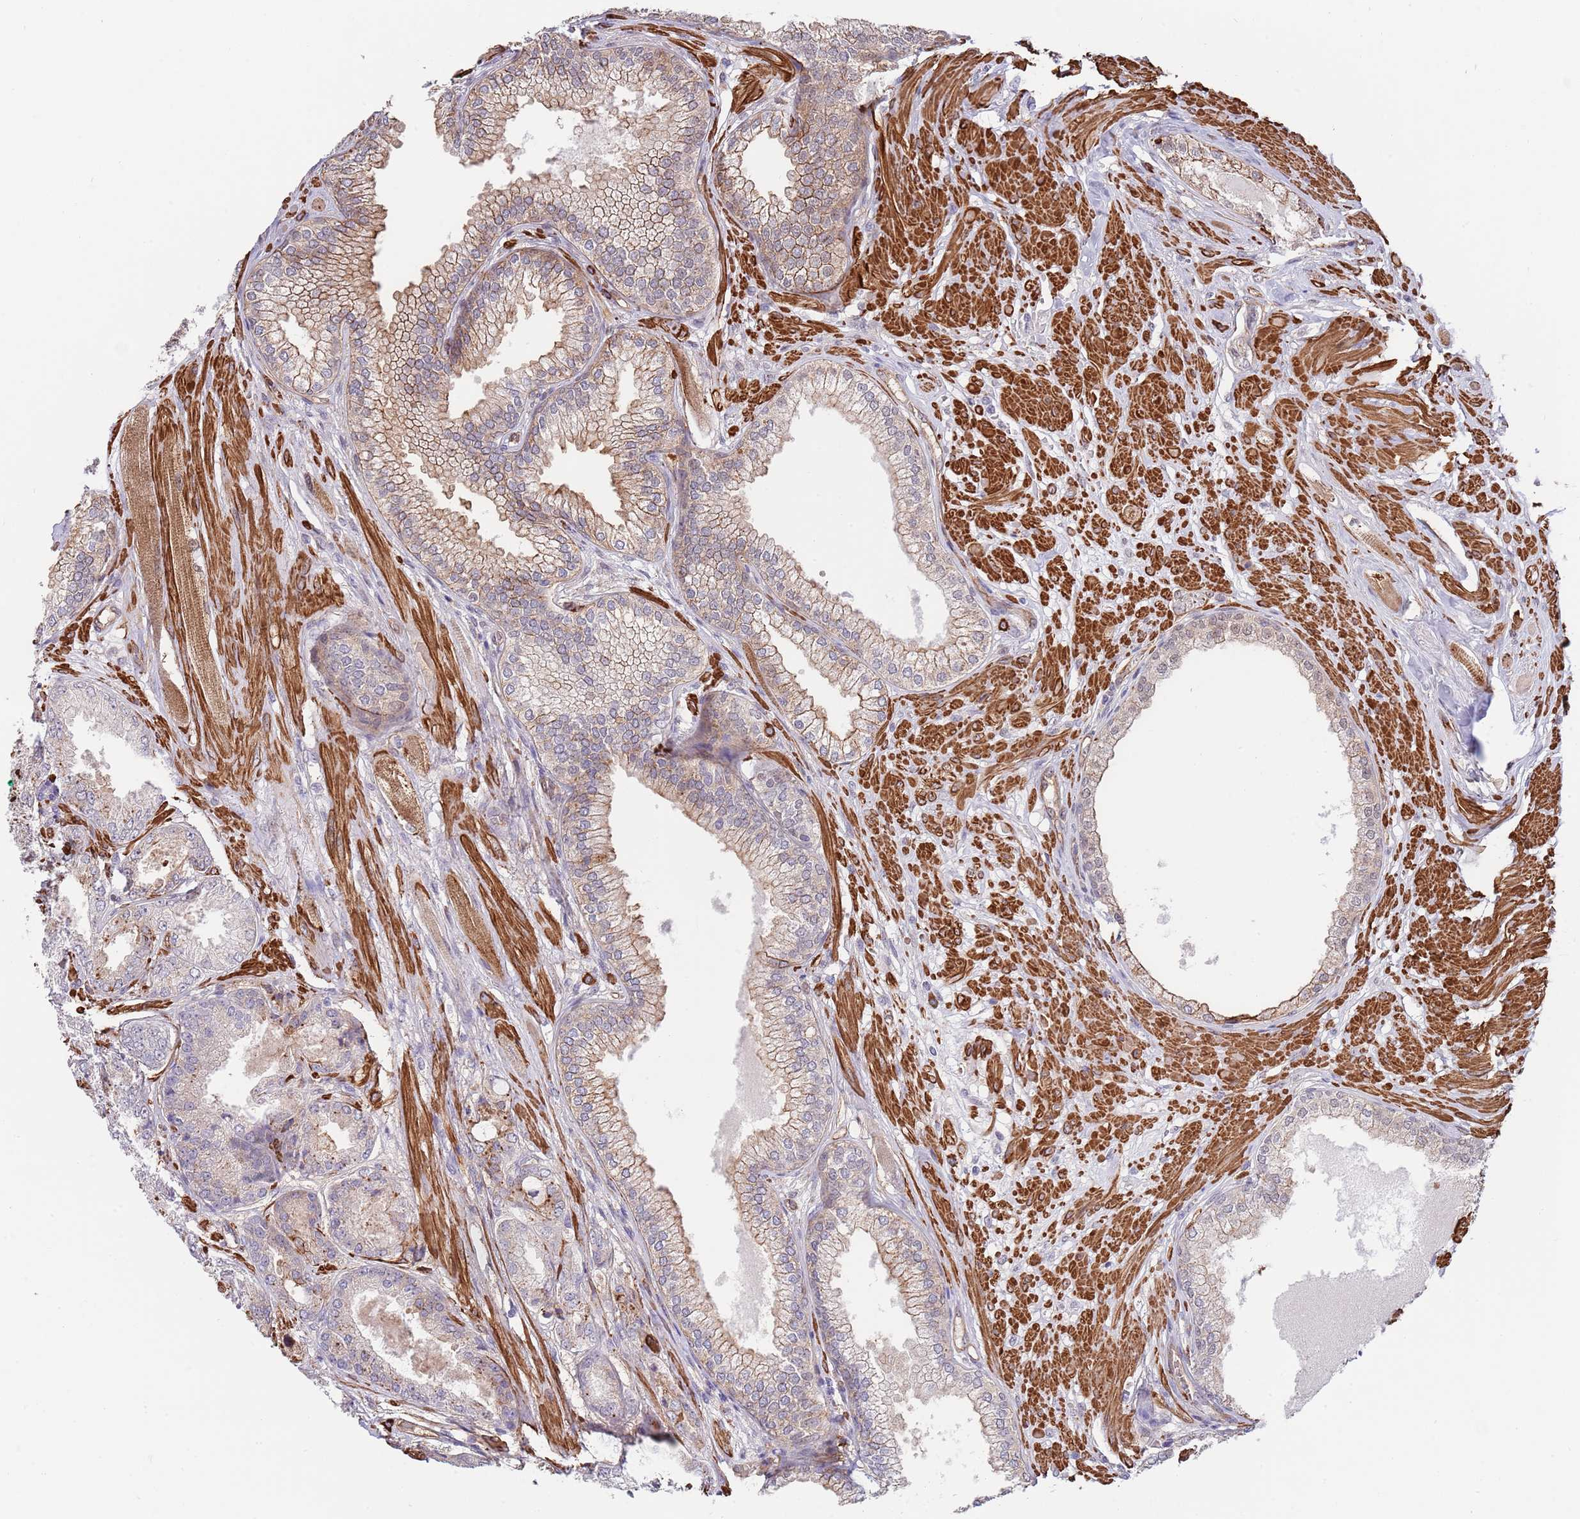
{"staining": {"intensity": "moderate", "quantity": "<25%", "location": "cytoplasmic/membranous"}, "tissue": "prostate cancer", "cell_type": "Tumor cells", "image_type": "cancer", "snomed": [{"axis": "morphology", "description": "Adenocarcinoma, High grade"}, {"axis": "topography", "description": "Prostate"}], "caption": "Prostate cancer stained with a protein marker displays moderate staining in tumor cells.", "gene": "BPNT1", "patient": {"sex": "male", "age": 71}}